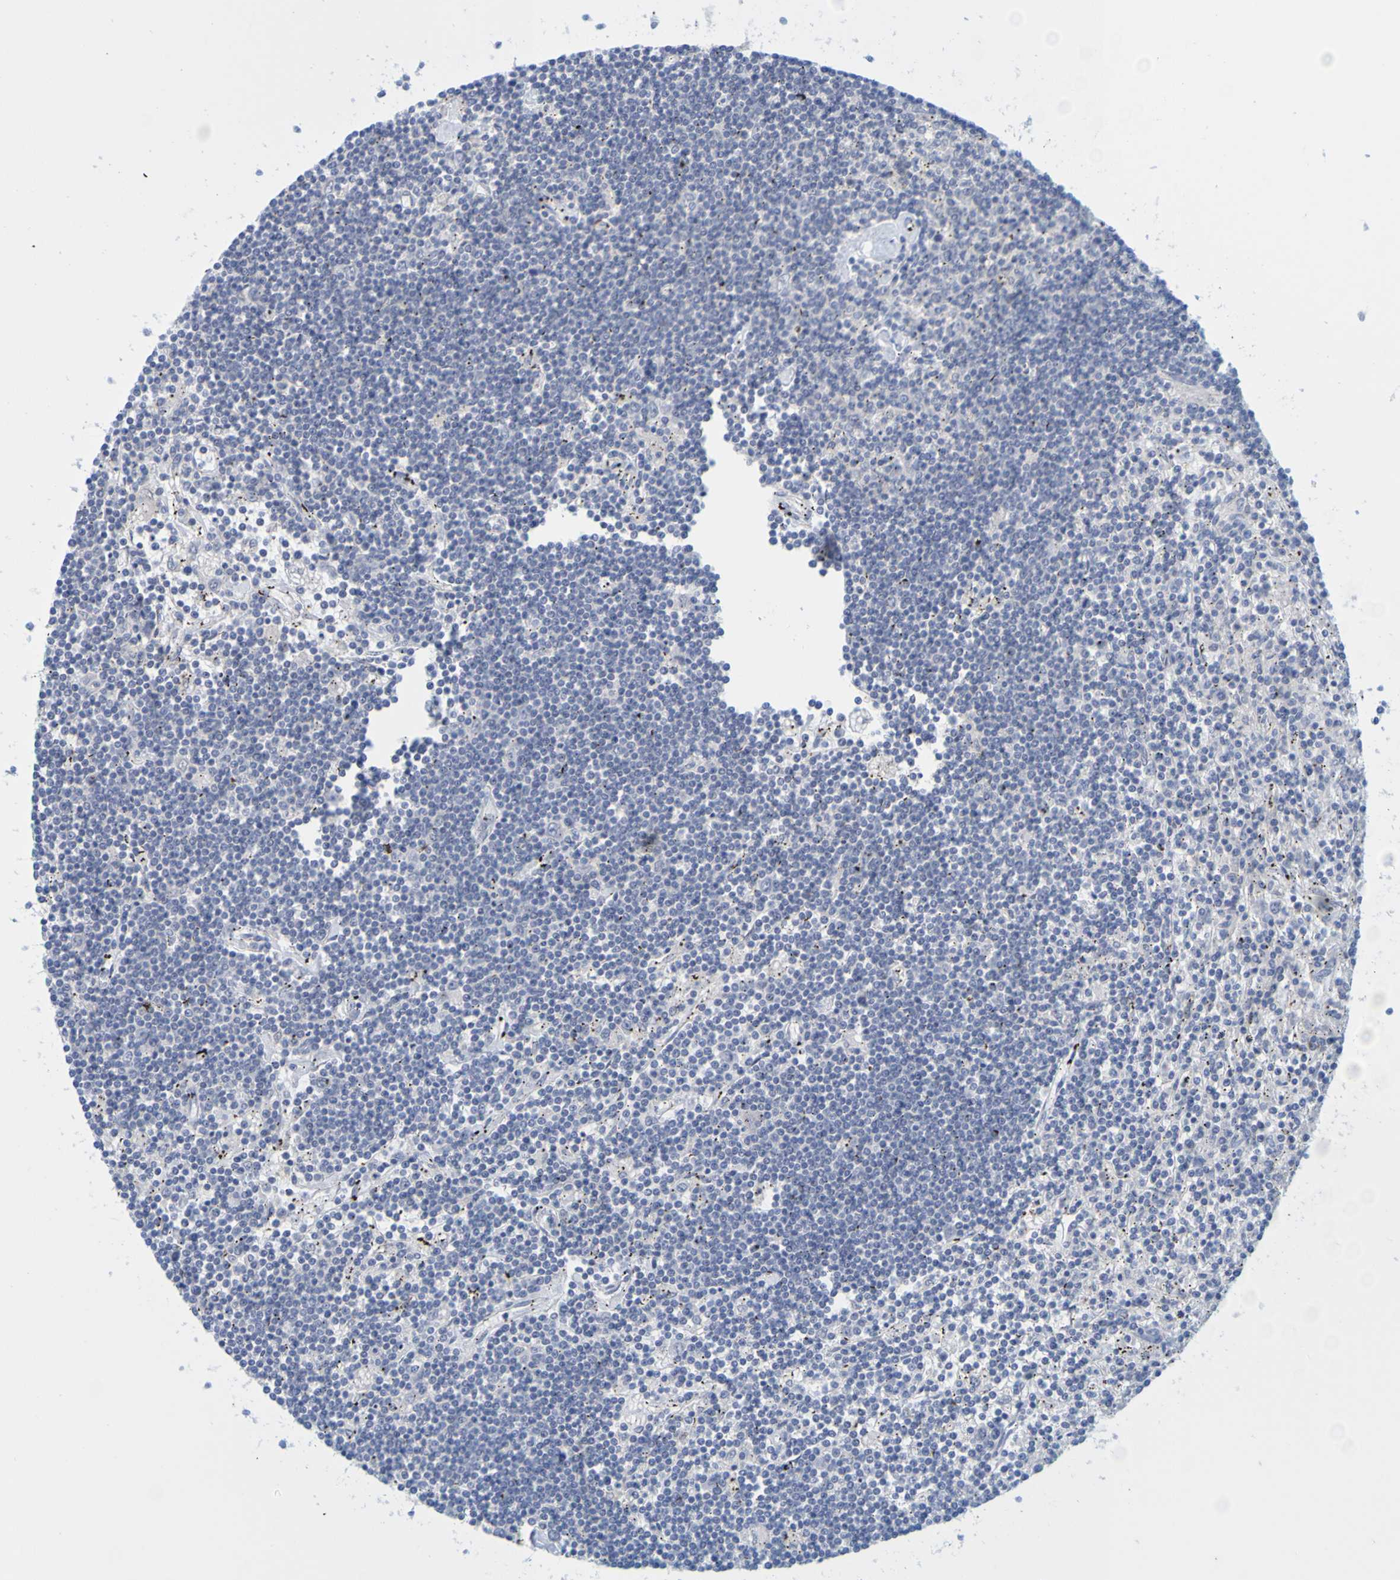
{"staining": {"intensity": "negative", "quantity": "none", "location": "none"}, "tissue": "lymphoma", "cell_type": "Tumor cells", "image_type": "cancer", "snomed": [{"axis": "morphology", "description": "Malignant lymphoma, non-Hodgkin's type, Low grade"}, {"axis": "topography", "description": "Spleen"}], "caption": "Immunohistochemical staining of human lymphoma demonstrates no significant positivity in tumor cells.", "gene": "ENDOU", "patient": {"sex": "male", "age": 76}}